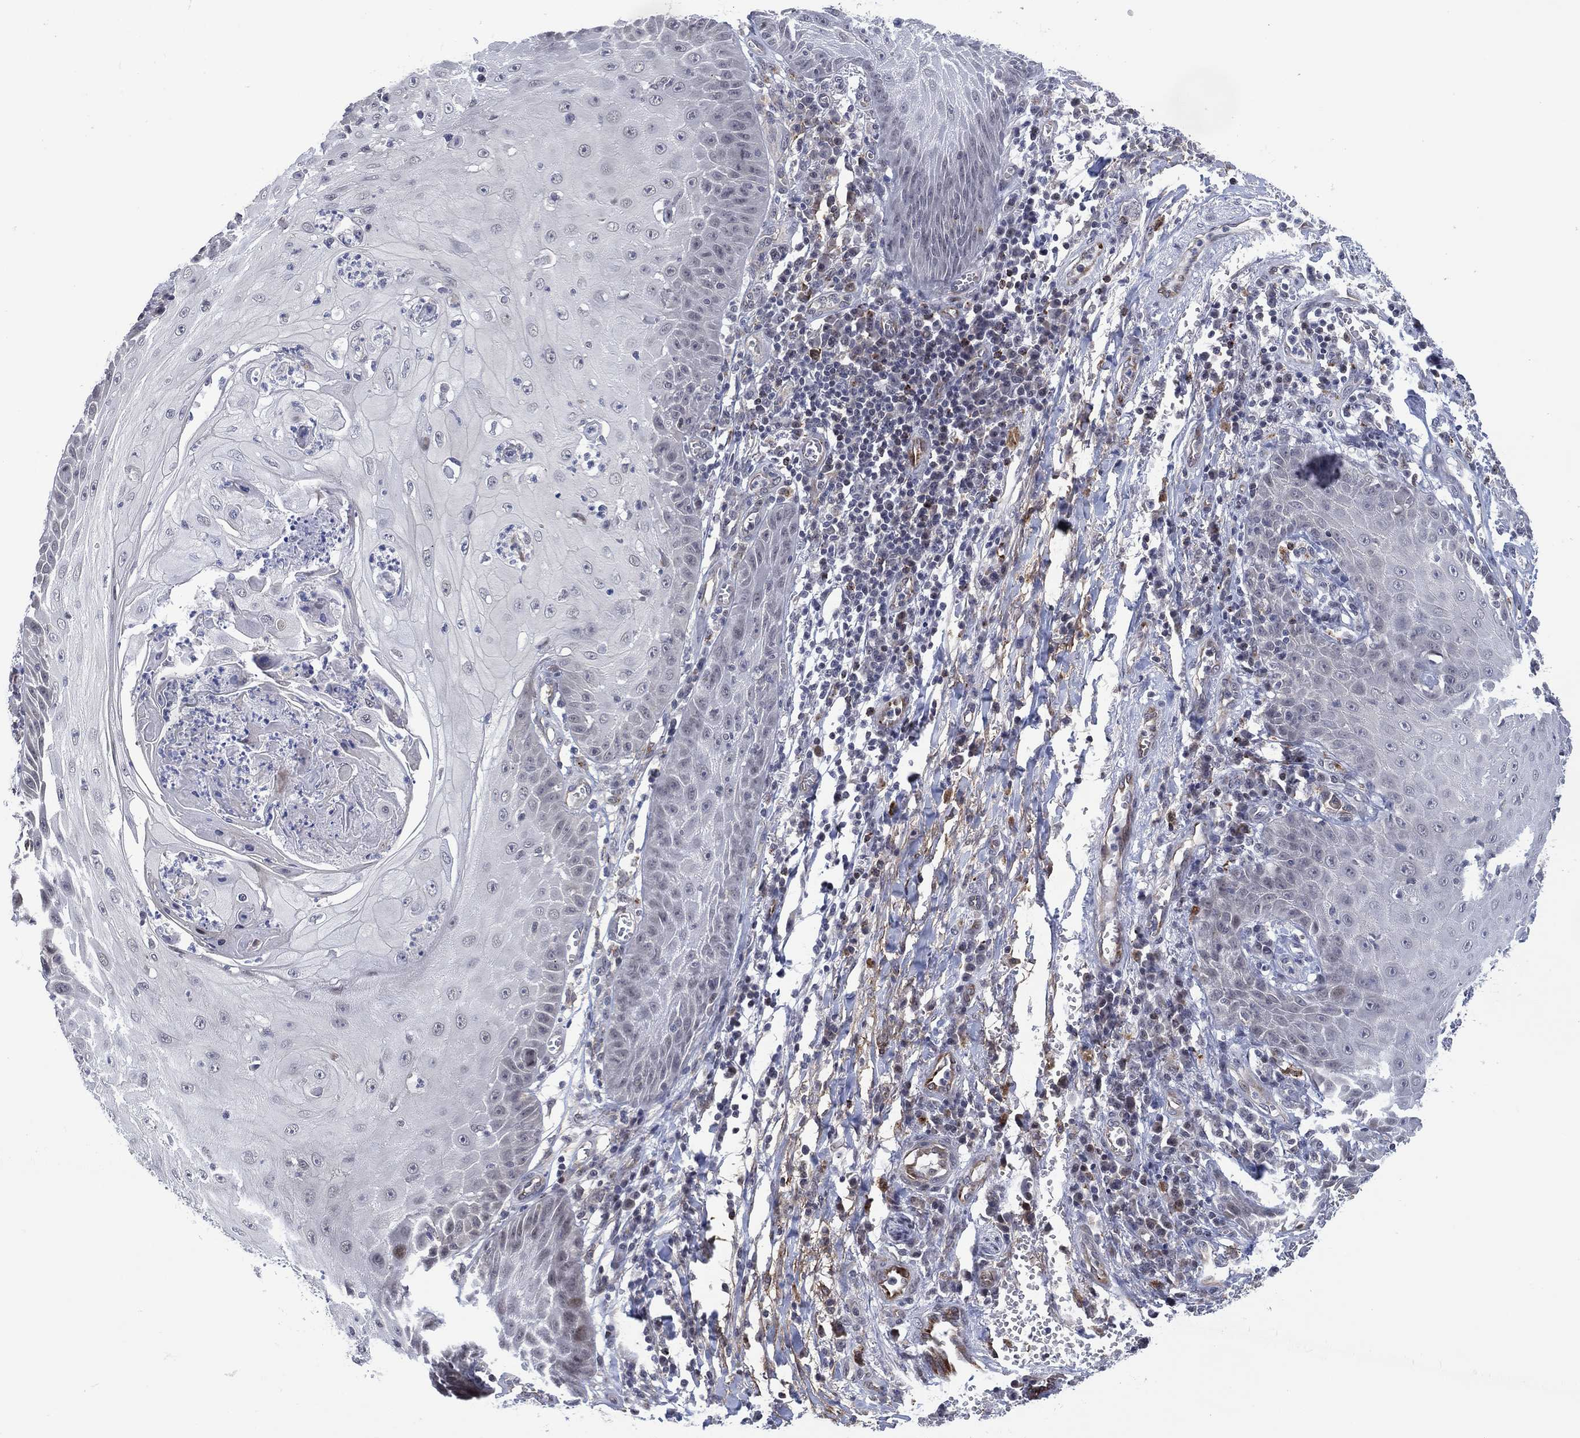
{"staining": {"intensity": "negative", "quantity": "none", "location": "none"}, "tissue": "skin cancer", "cell_type": "Tumor cells", "image_type": "cancer", "snomed": [{"axis": "morphology", "description": "Squamous cell carcinoma, NOS"}, {"axis": "topography", "description": "Skin"}], "caption": "An image of skin cancer (squamous cell carcinoma) stained for a protein demonstrates no brown staining in tumor cells.", "gene": "DPP4", "patient": {"sex": "male", "age": 70}}